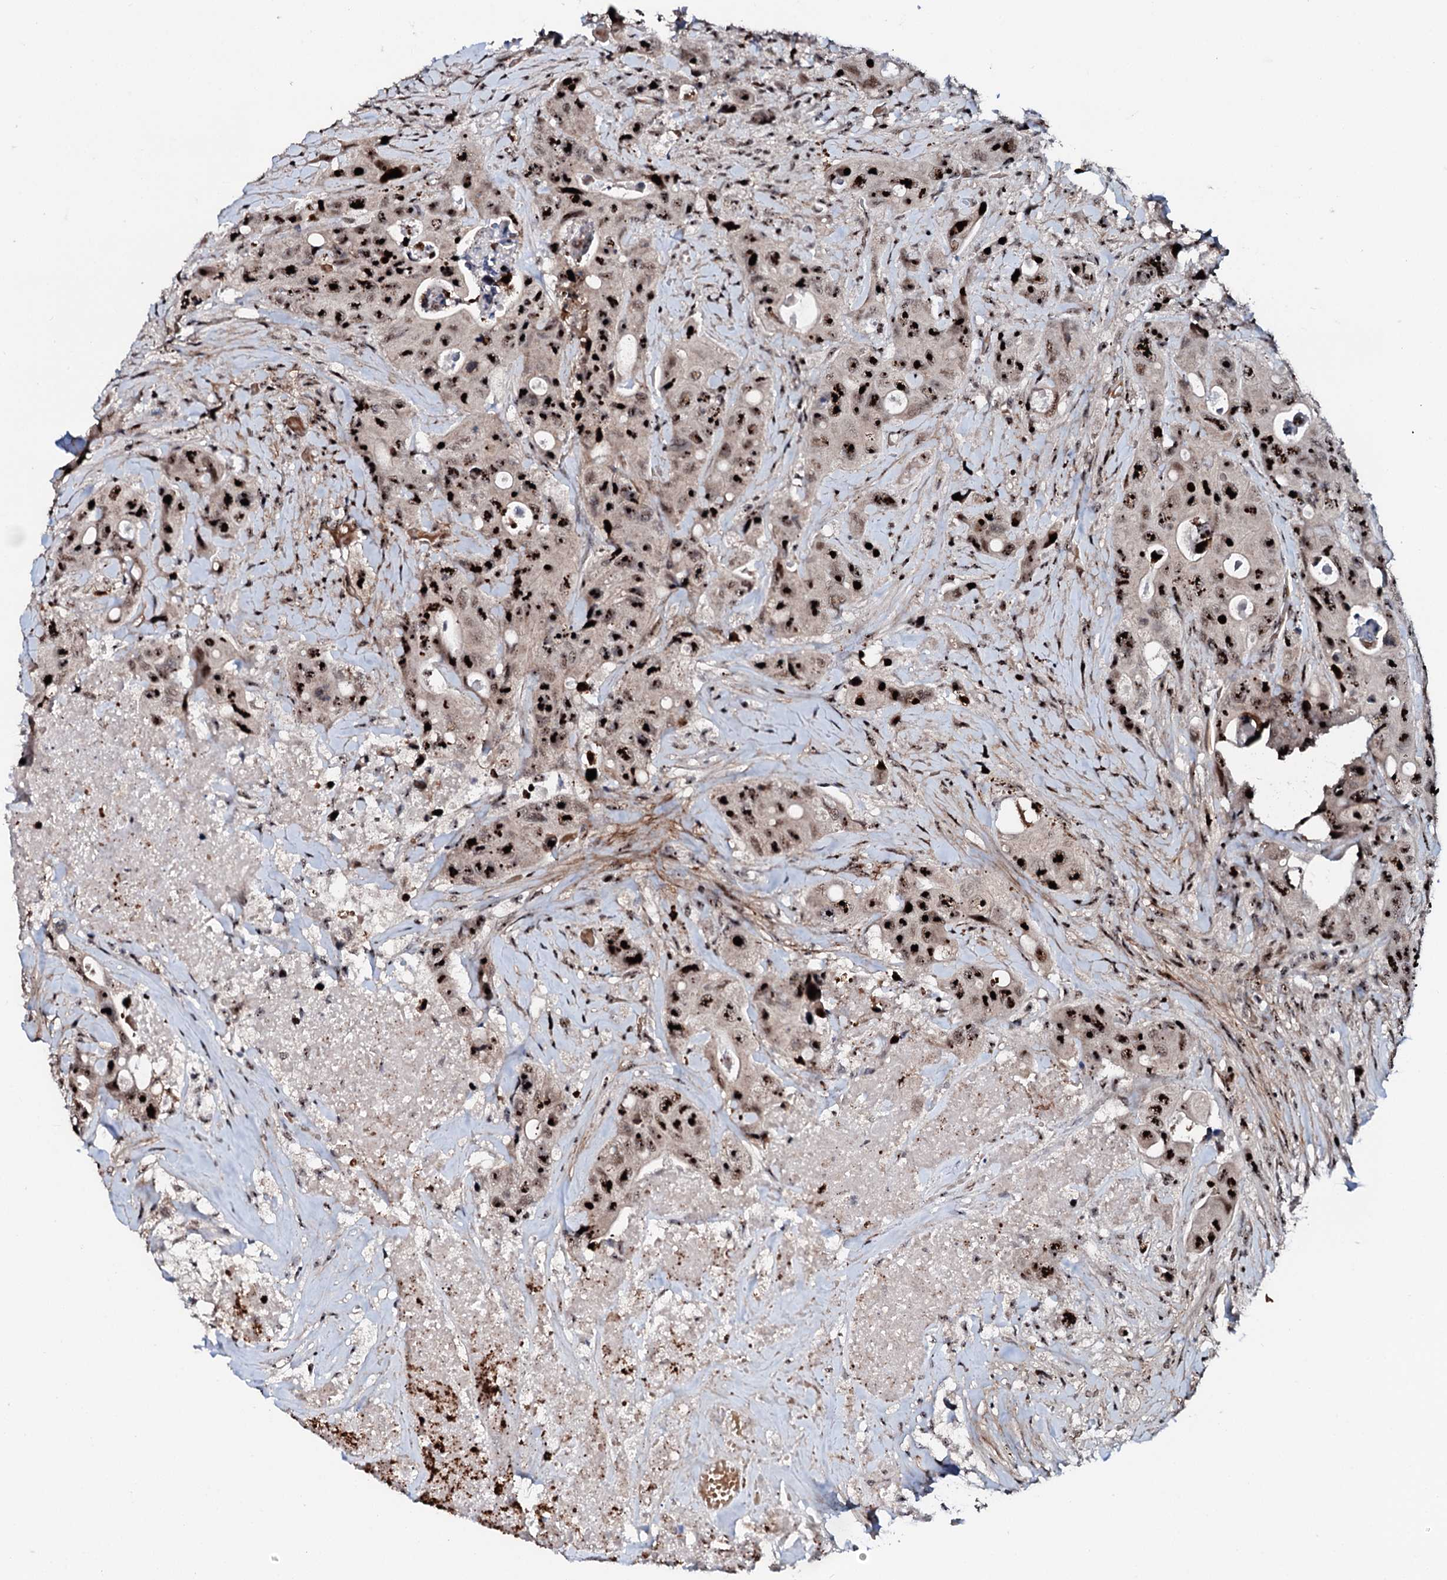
{"staining": {"intensity": "strong", "quantity": ">75%", "location": "nuclear"}, "tissue": "colorectal cancer", "cell_type": "Tumor cells", "image_type": "cancer", "snomed": [{"axis": "morphology", "description": "Adenocarcinoma, NOS"}, {"axis": "topography", "description": "Colon"}], "caption": "A micrograph of human colorectal cancer stained for a protein displays strong nuclear brown staining in tumor cells. (DAB IHC with brightfield microscopy, high magnification).", "gene": "NEUROG3", "patient": {"sex": "female", "age": 46}}